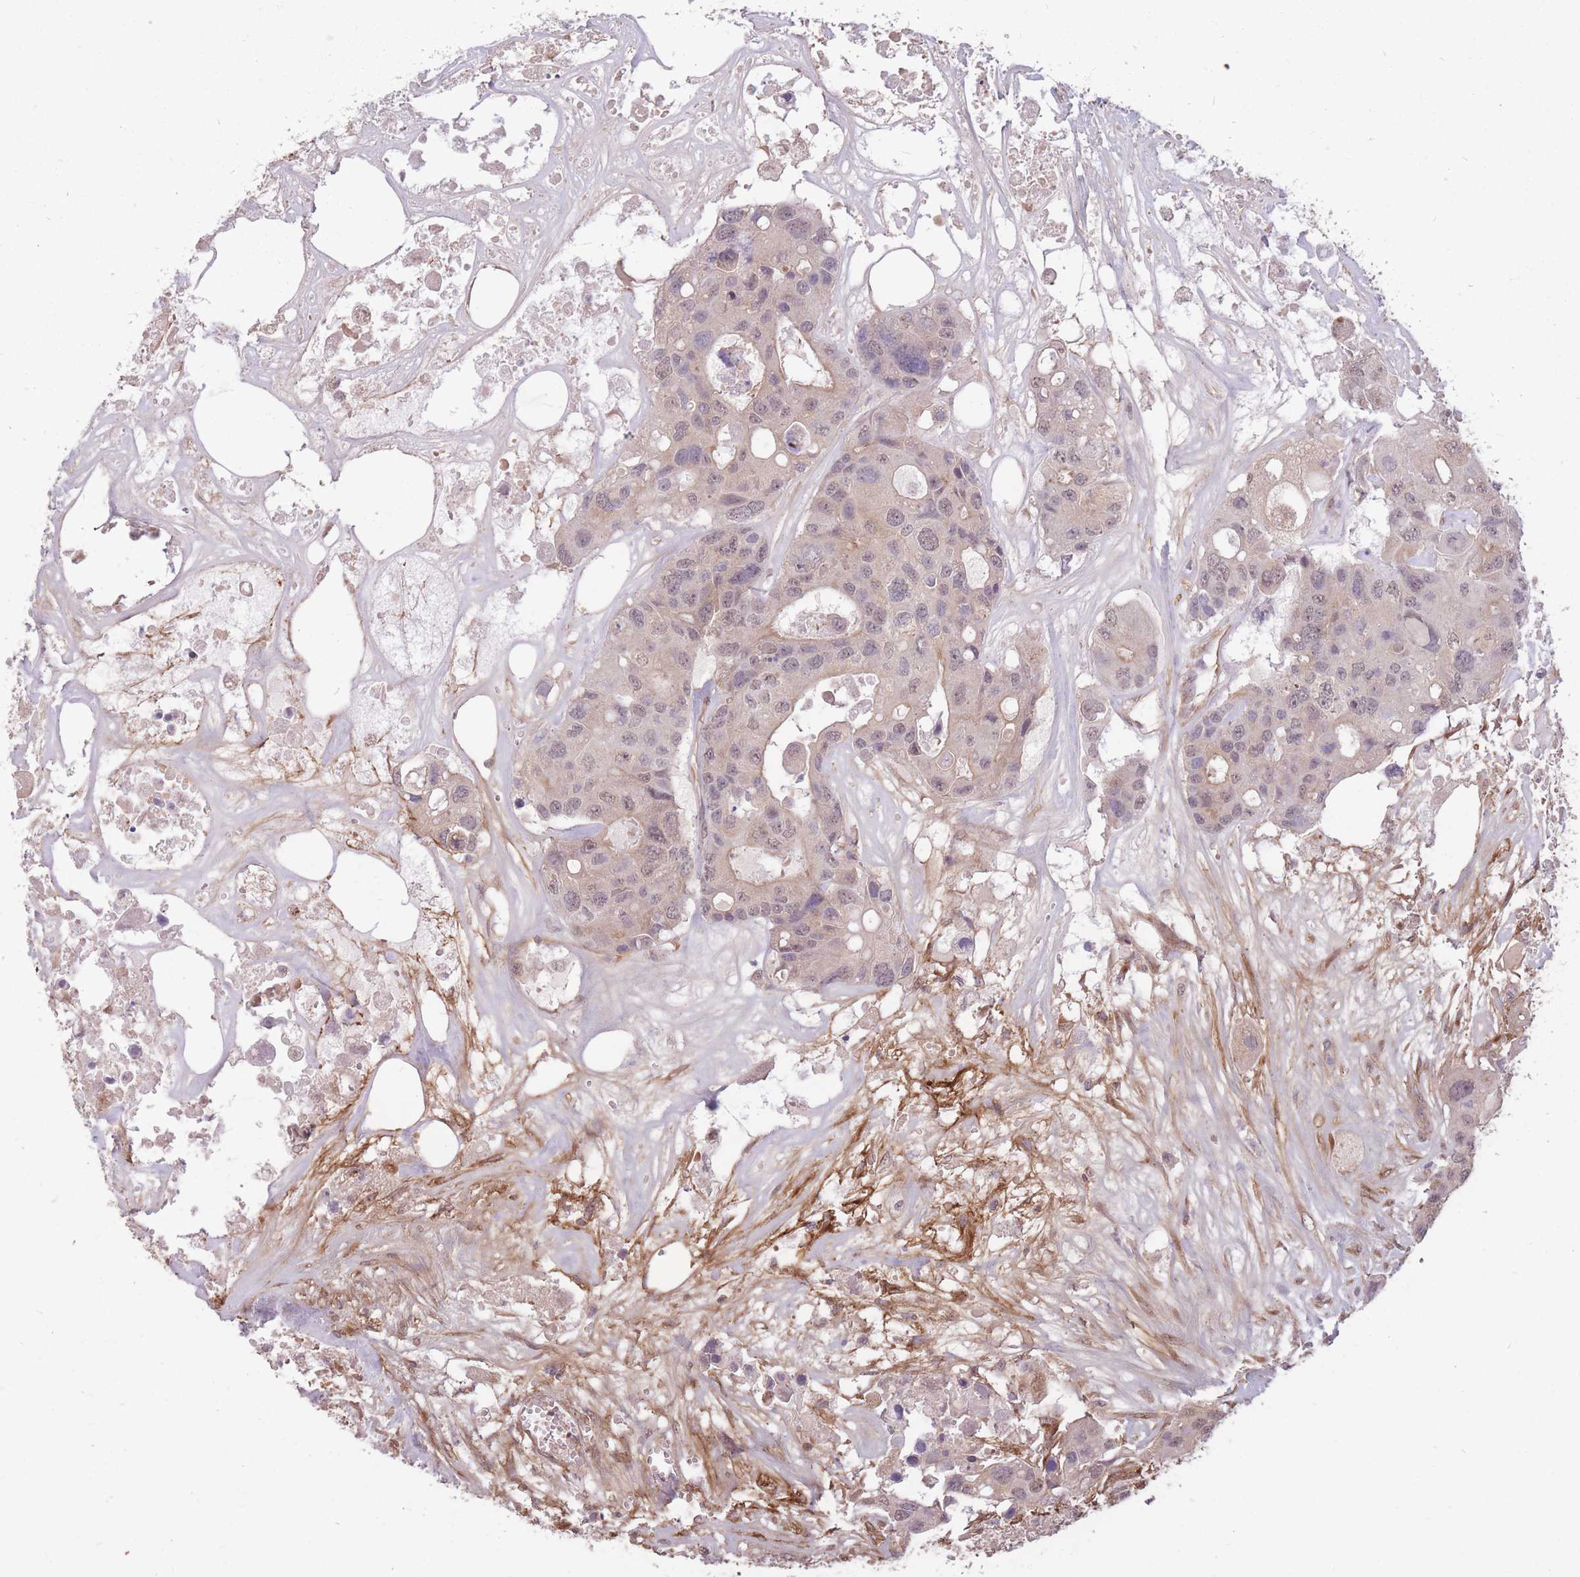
{"staining": {"intensity": "weak", "quantity": "<25%", "location": "nuclear"}, "tissue": "colorectal cancer", "cell_type": "Tumor cells", "image_type": "cancer", "snomed": [{"axis": "morphology", "description": "Adenocarcinoma, NOS"}, {"axis": "topography", "description": "Colon"}], "caption": "The immunohistochemistry (IHC) micrograph has no significant expression in tumor cells of colorectal cancer tissue. (Stains: DAB (3,3'-diaminobenzidine) IHC with hematoxylin counter stain, Microscopy: brightfield microscopy at high magnification).", "gene": "DYNC1LI2", "patient": {"sex": "male", "age": 77}}